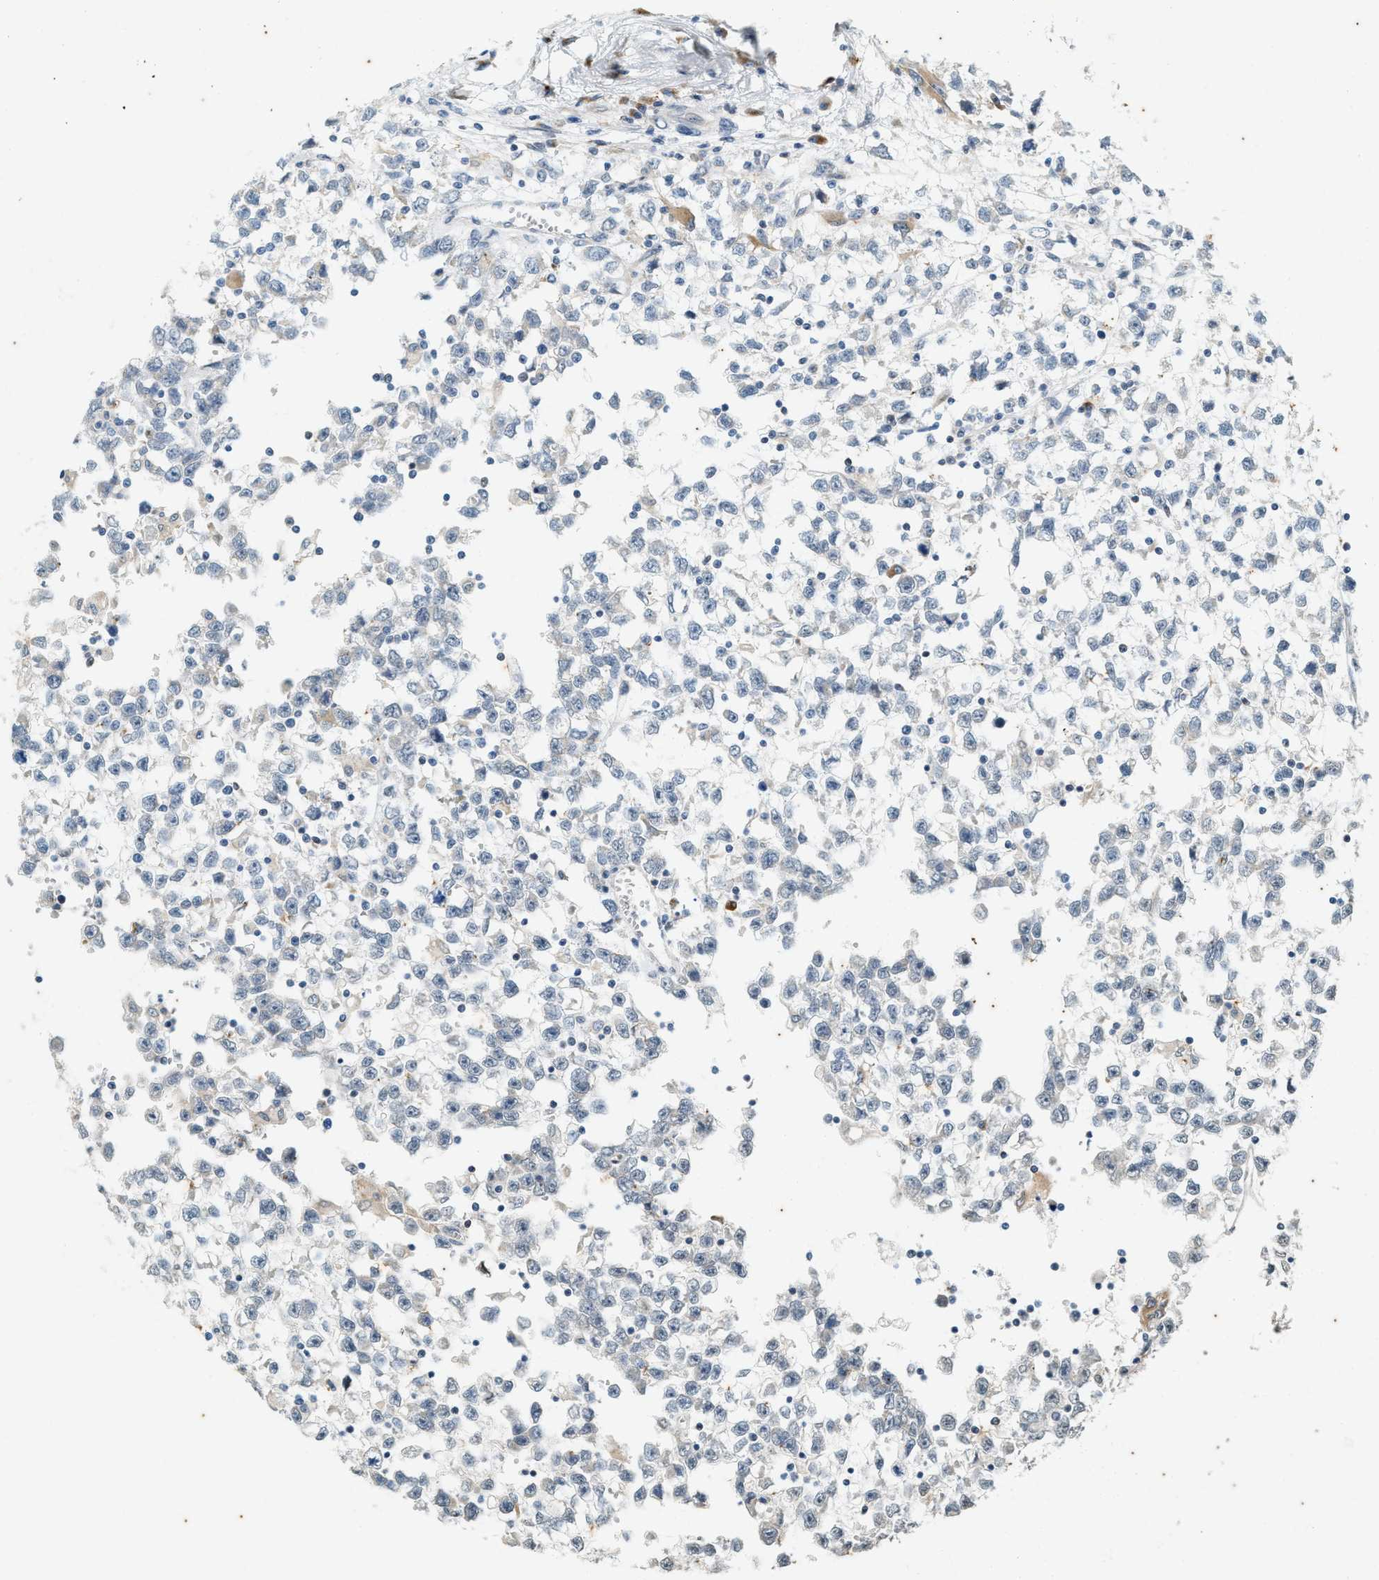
{"staining": {"intensity": "negative", "quantity": "none", "location": "none"}, "tissue": "testis cancer", "cell_type": "Tumor cells", "image_type": "cancer", "snomed": [{"axis": "morphology", "description": "Seminoma, NOS"}, {"axis": "morphology", "description": "Carcinoma, Embryonal, NOS"}, {"axis": "topography", "description": "Testis"}], "caption": "Tumor cells are negative for brown protein staining in testis embryonal carcinoma.", "gene": "CHPF2", "patient": {"sex": "male", "age": 51}}